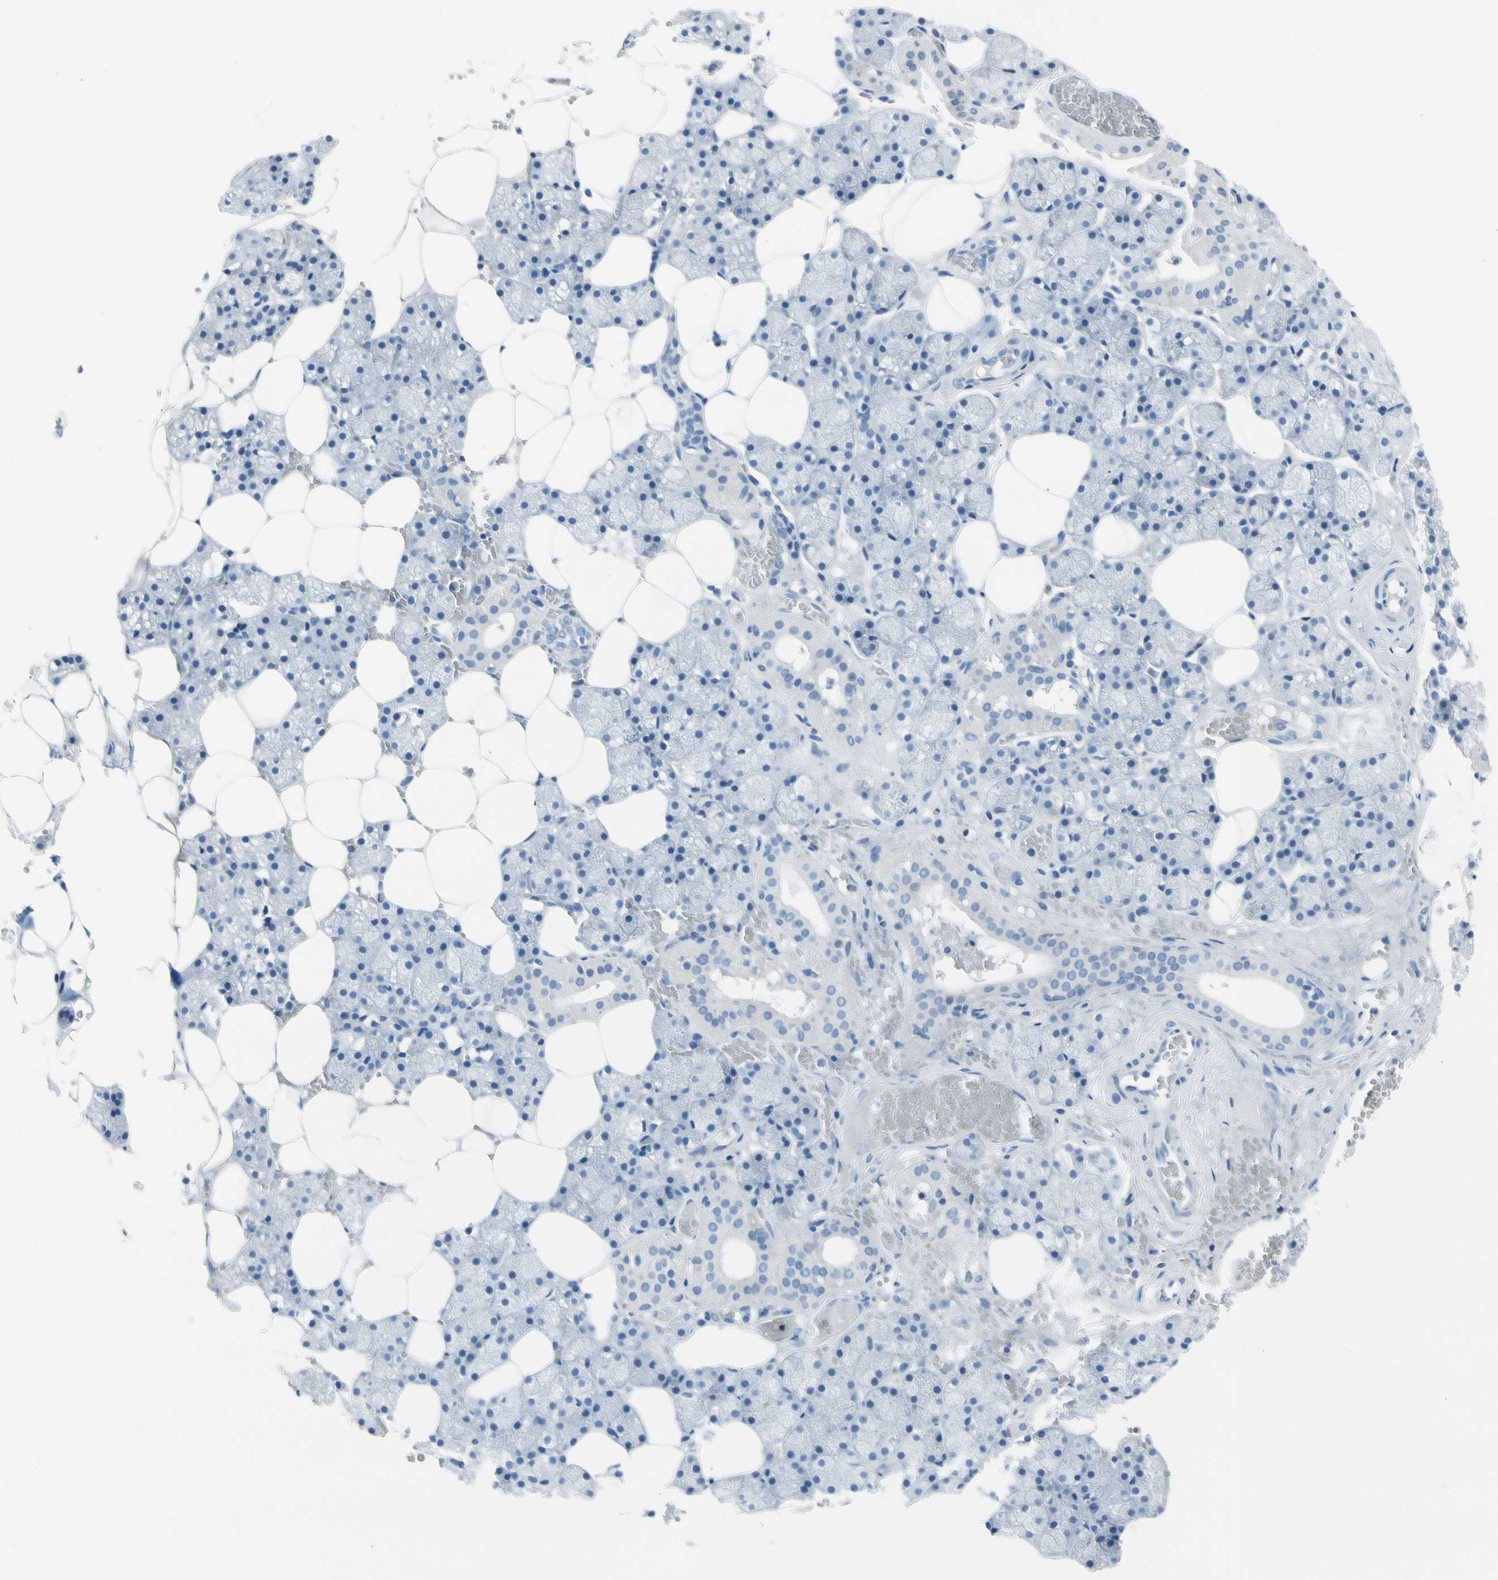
{"staining": {"intensity": "negative", "quantity": "none", "location": "none"}, "tissue": "salivary gland", "cell_type": "Glandular cells", "image_type": "normal", "snomed": [{"axis": "morphology", "description": "Normal tissue, NOS"}, {"axis": "topography", "description": "Salivary gland"}], "caption": "An immunohistochemistry image of unremarkable salivary gland is shown. There is no staining in glandular cells of salivary gland. (DAB (3,3'-diaminobenzidine) immunohistochemistry (IHC) visualized using brightfield microscopy, high magnification).", "gene": "TPO", "patient": {"sex": "male", "age": 62}}